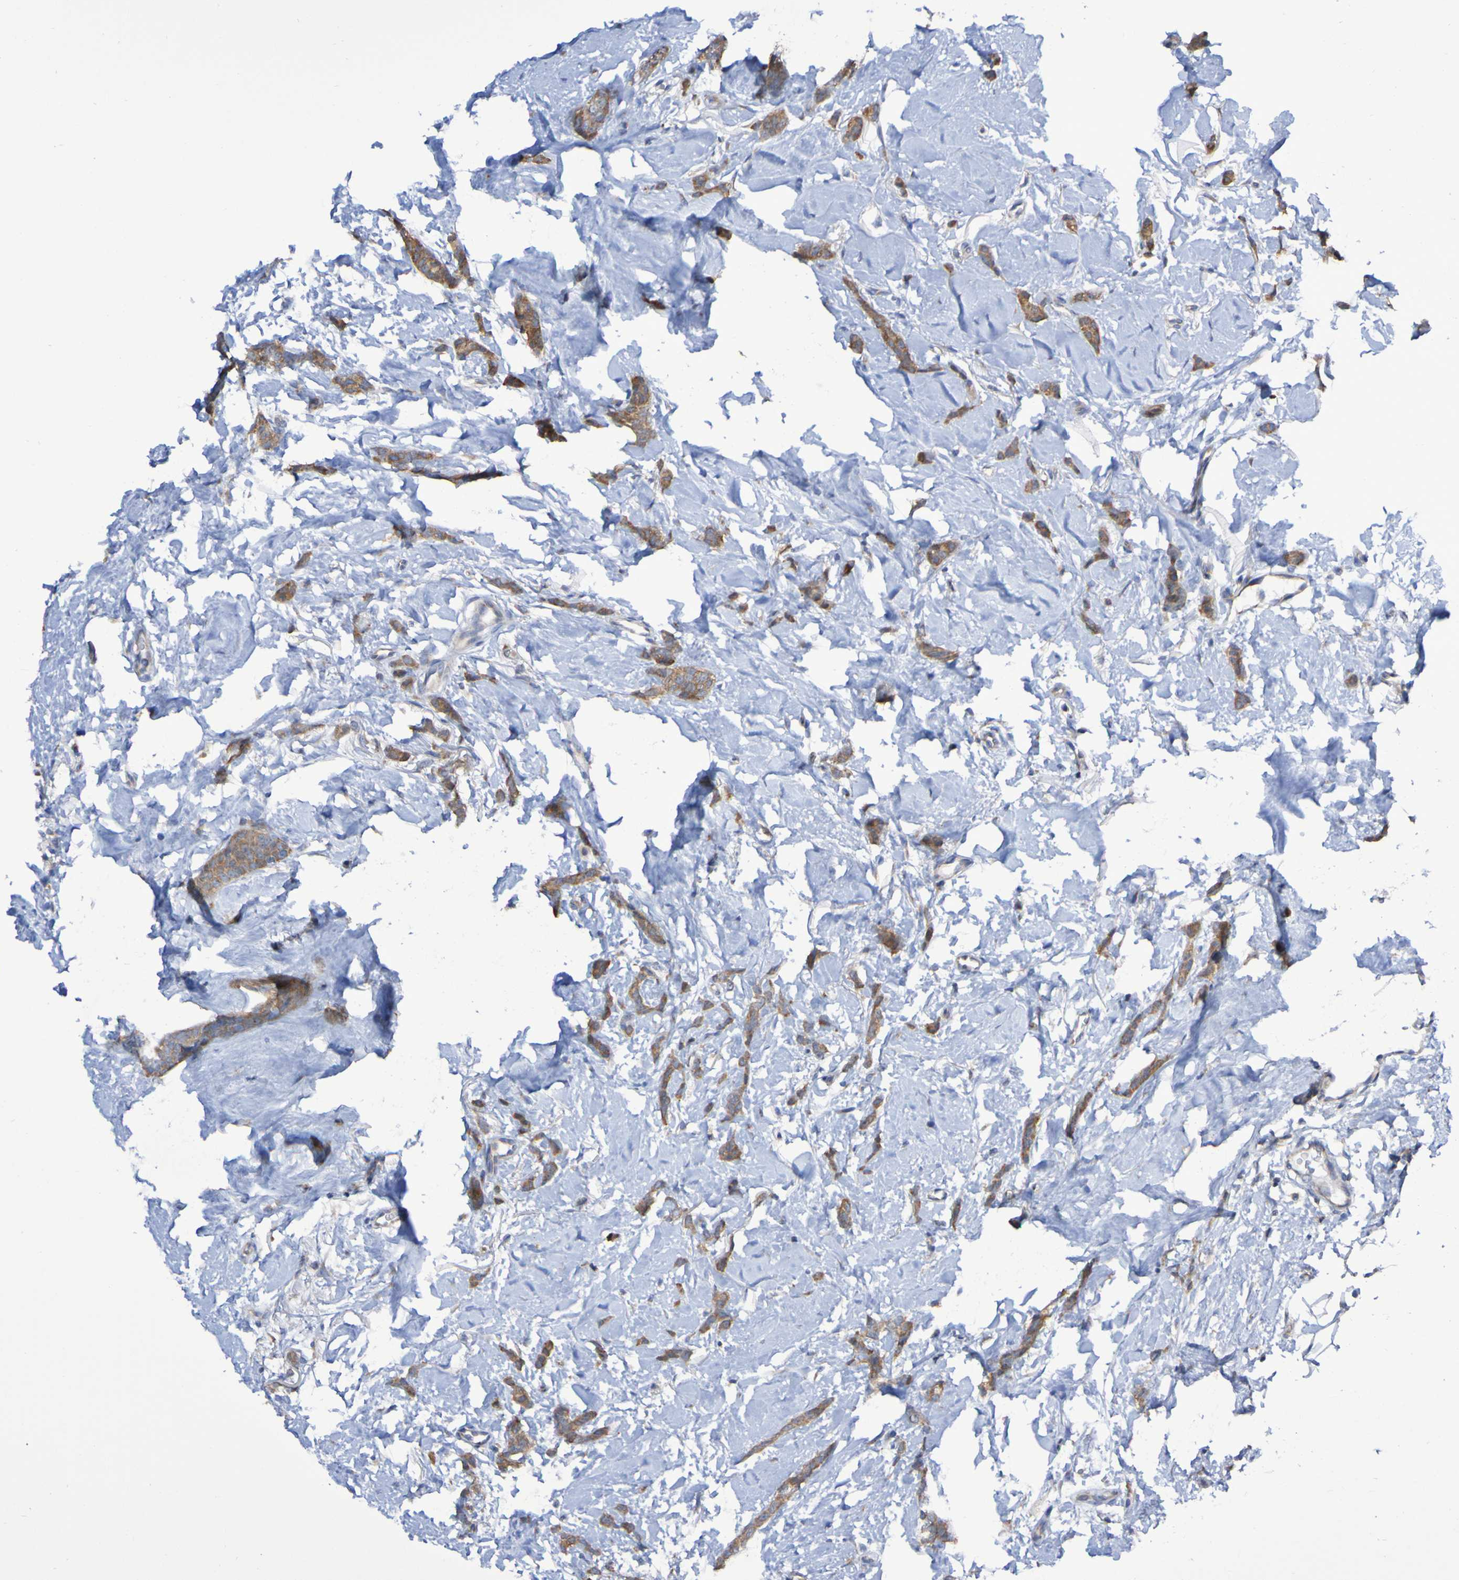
{"staining": {"intensity": "moderate", "quantity": ">75%", "location": "cytoplasmic/membranous"}, "tissue": "breast cancer", "cell_type": "Tumor cells", "image_type": "cancer", "snomed": [{"axis": "morphology", "description": "Lobular carcinoma"}, {"axis": "topography", "description": "Skin"}, {"axis": "topography", "description": "Breast"}], "caption": "Protein analysis of lobular carcinoma (breast) tissue exhibits moderate cytoplasmic/membranous positivity in about >75% of tumor cells.", "gene": "LMBRD2", "patient": {"sex": "female", "age": 46}}